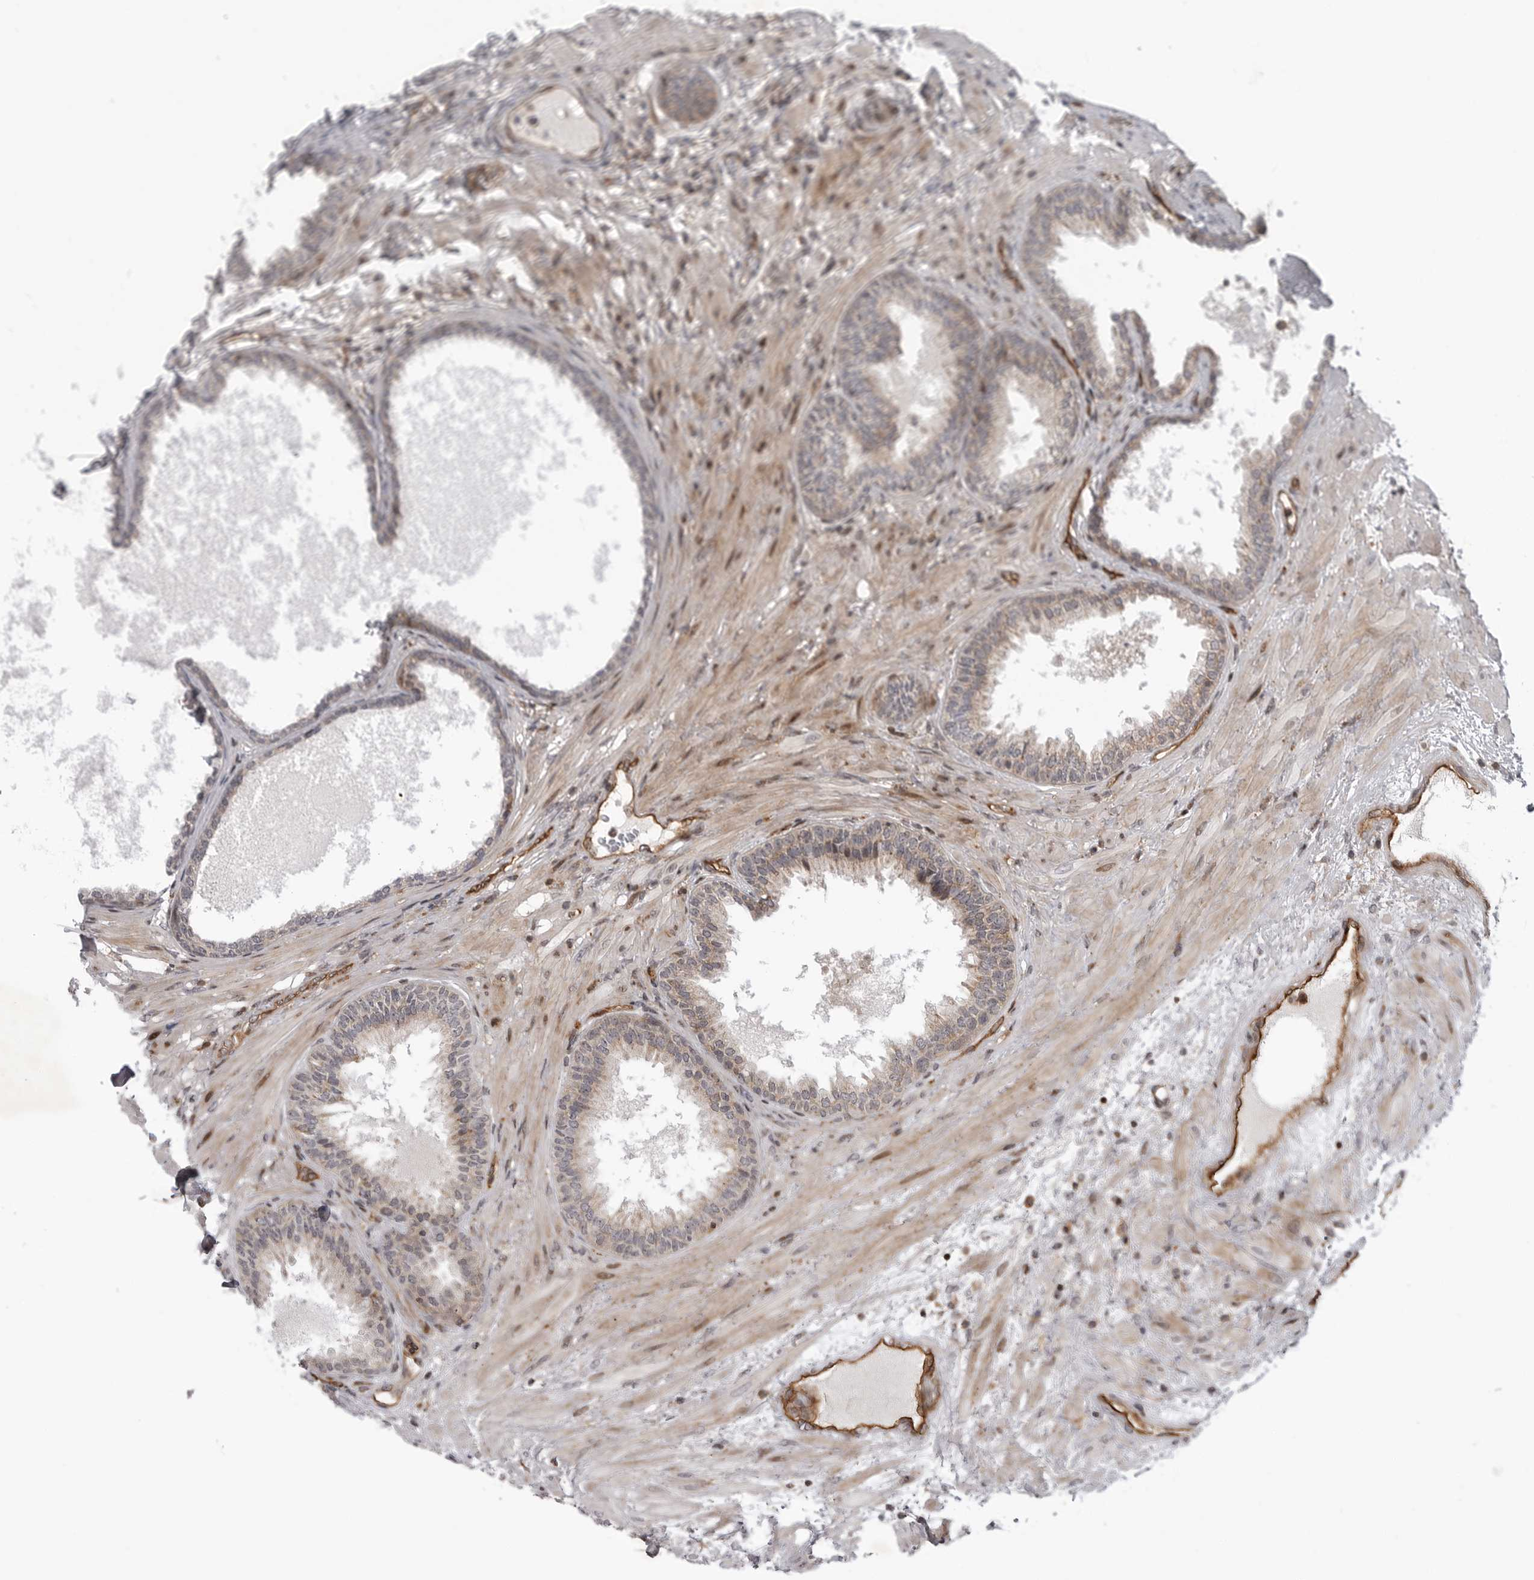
{"staining": {"intensity": "moderate", "quantity": "25%-75%", "location": "cytoplasmic/membranous"}, "tissue": "prostate", "cell_type": "Glandular cells", "image_type": "normal", "snomed": [{"axis": "morphology", "description": "Normal tissue, NOS"}, {"axis": "topography", "description": "Prostate"}], "caption": "The micrograph exhibits staining of unremarkable prostate, revealing moderate cytoplasmic/membranous protein positivity (brown color) within glandular cells.", "gene": "ABL1", "patient": {"sex": "male", "age": 76}}